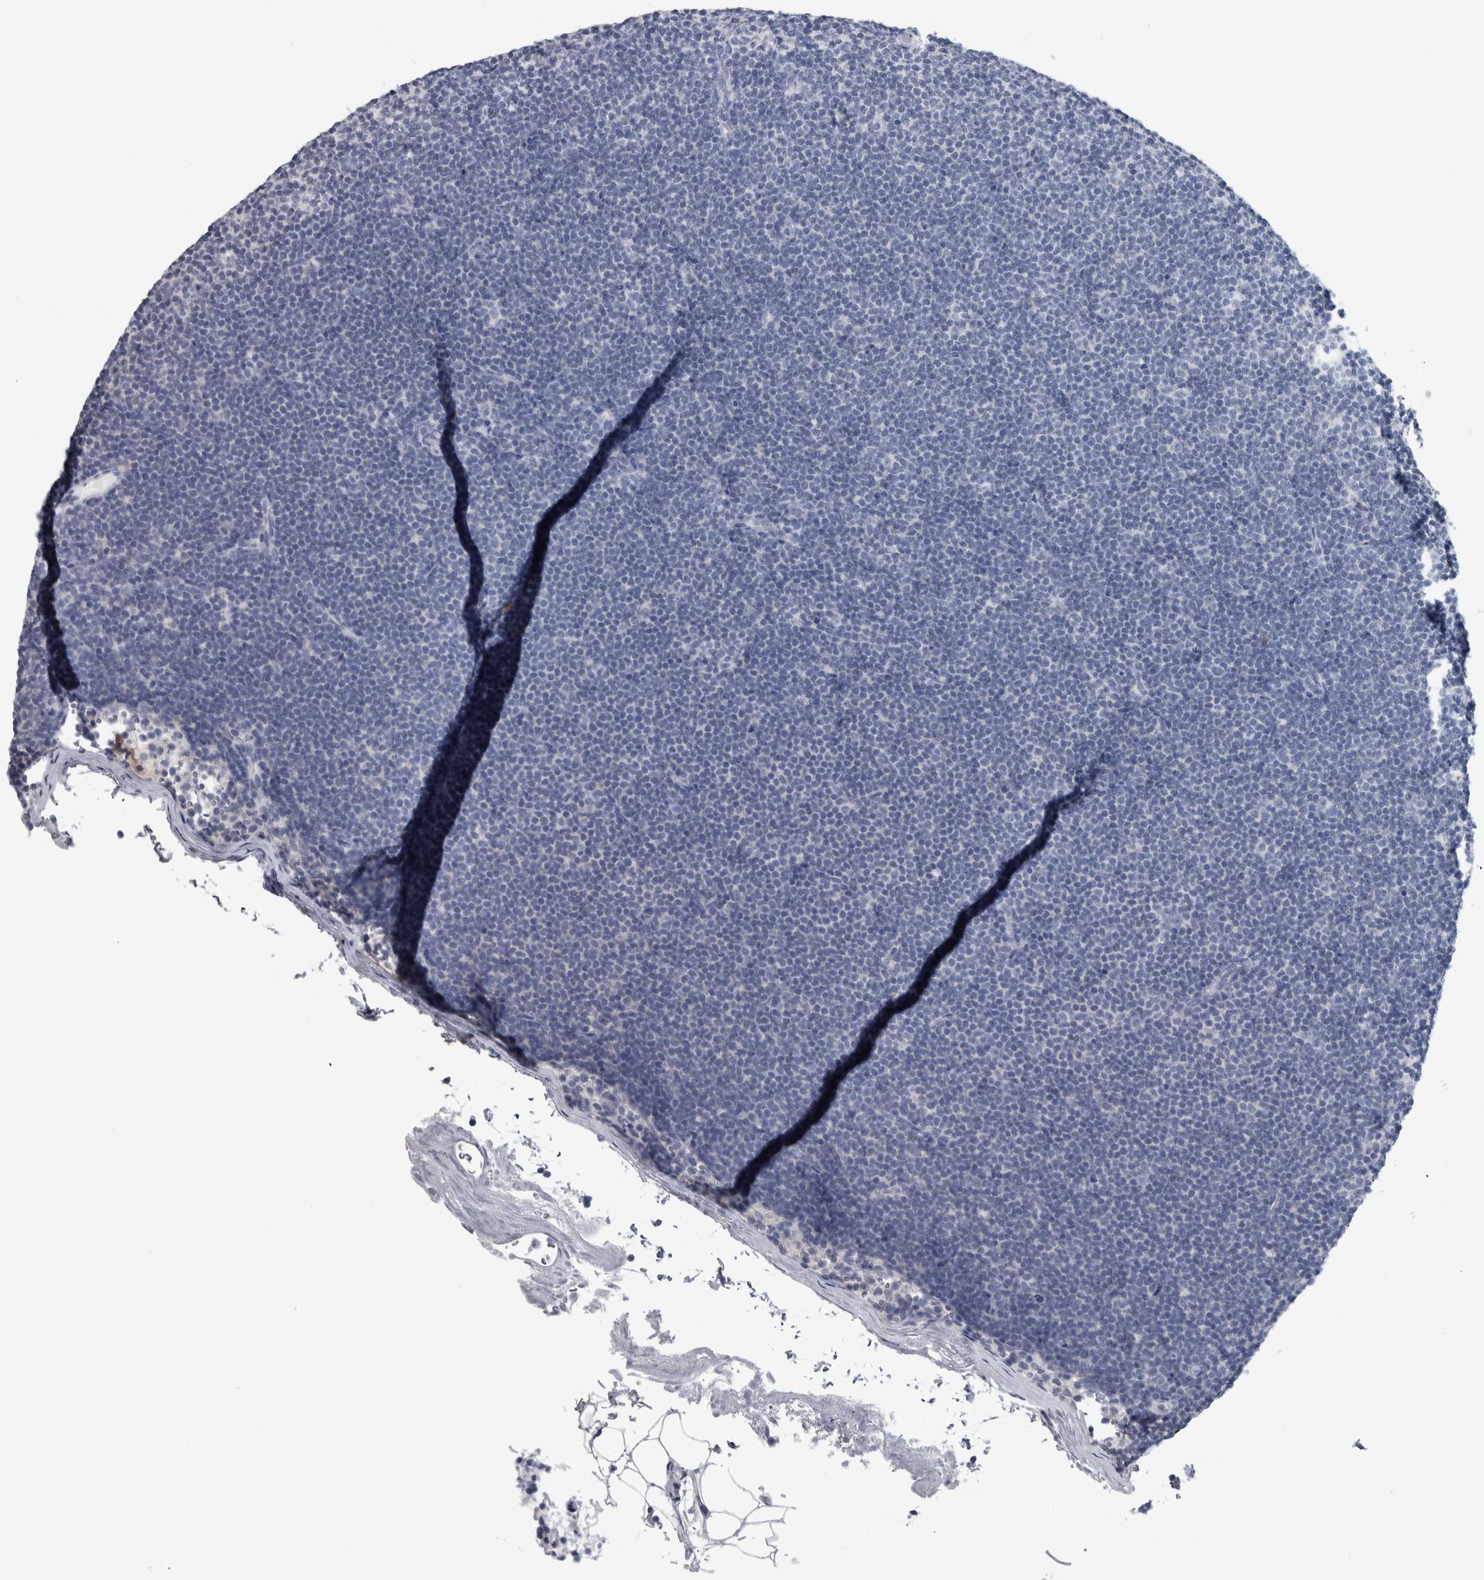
{"staining": {"intensity": "negative", "quantity": "none", "location": "none"}, "tissue": "lymphoma", "cell_type": "Tumor cells", "image_type": "cancer", "snomed": [{"axis": "morphology", "description": "Malignant lymphoma, non-Hodgkin's type, Low grade"}, {"axis": "topography", "description": "Lymph node"}], "caption": "Immunohistochemical staining of human lymphoma exhibits no significant expression in tumor cells.", "gene": "CDH17", "patient": {"sex": "female", "age": 53}}